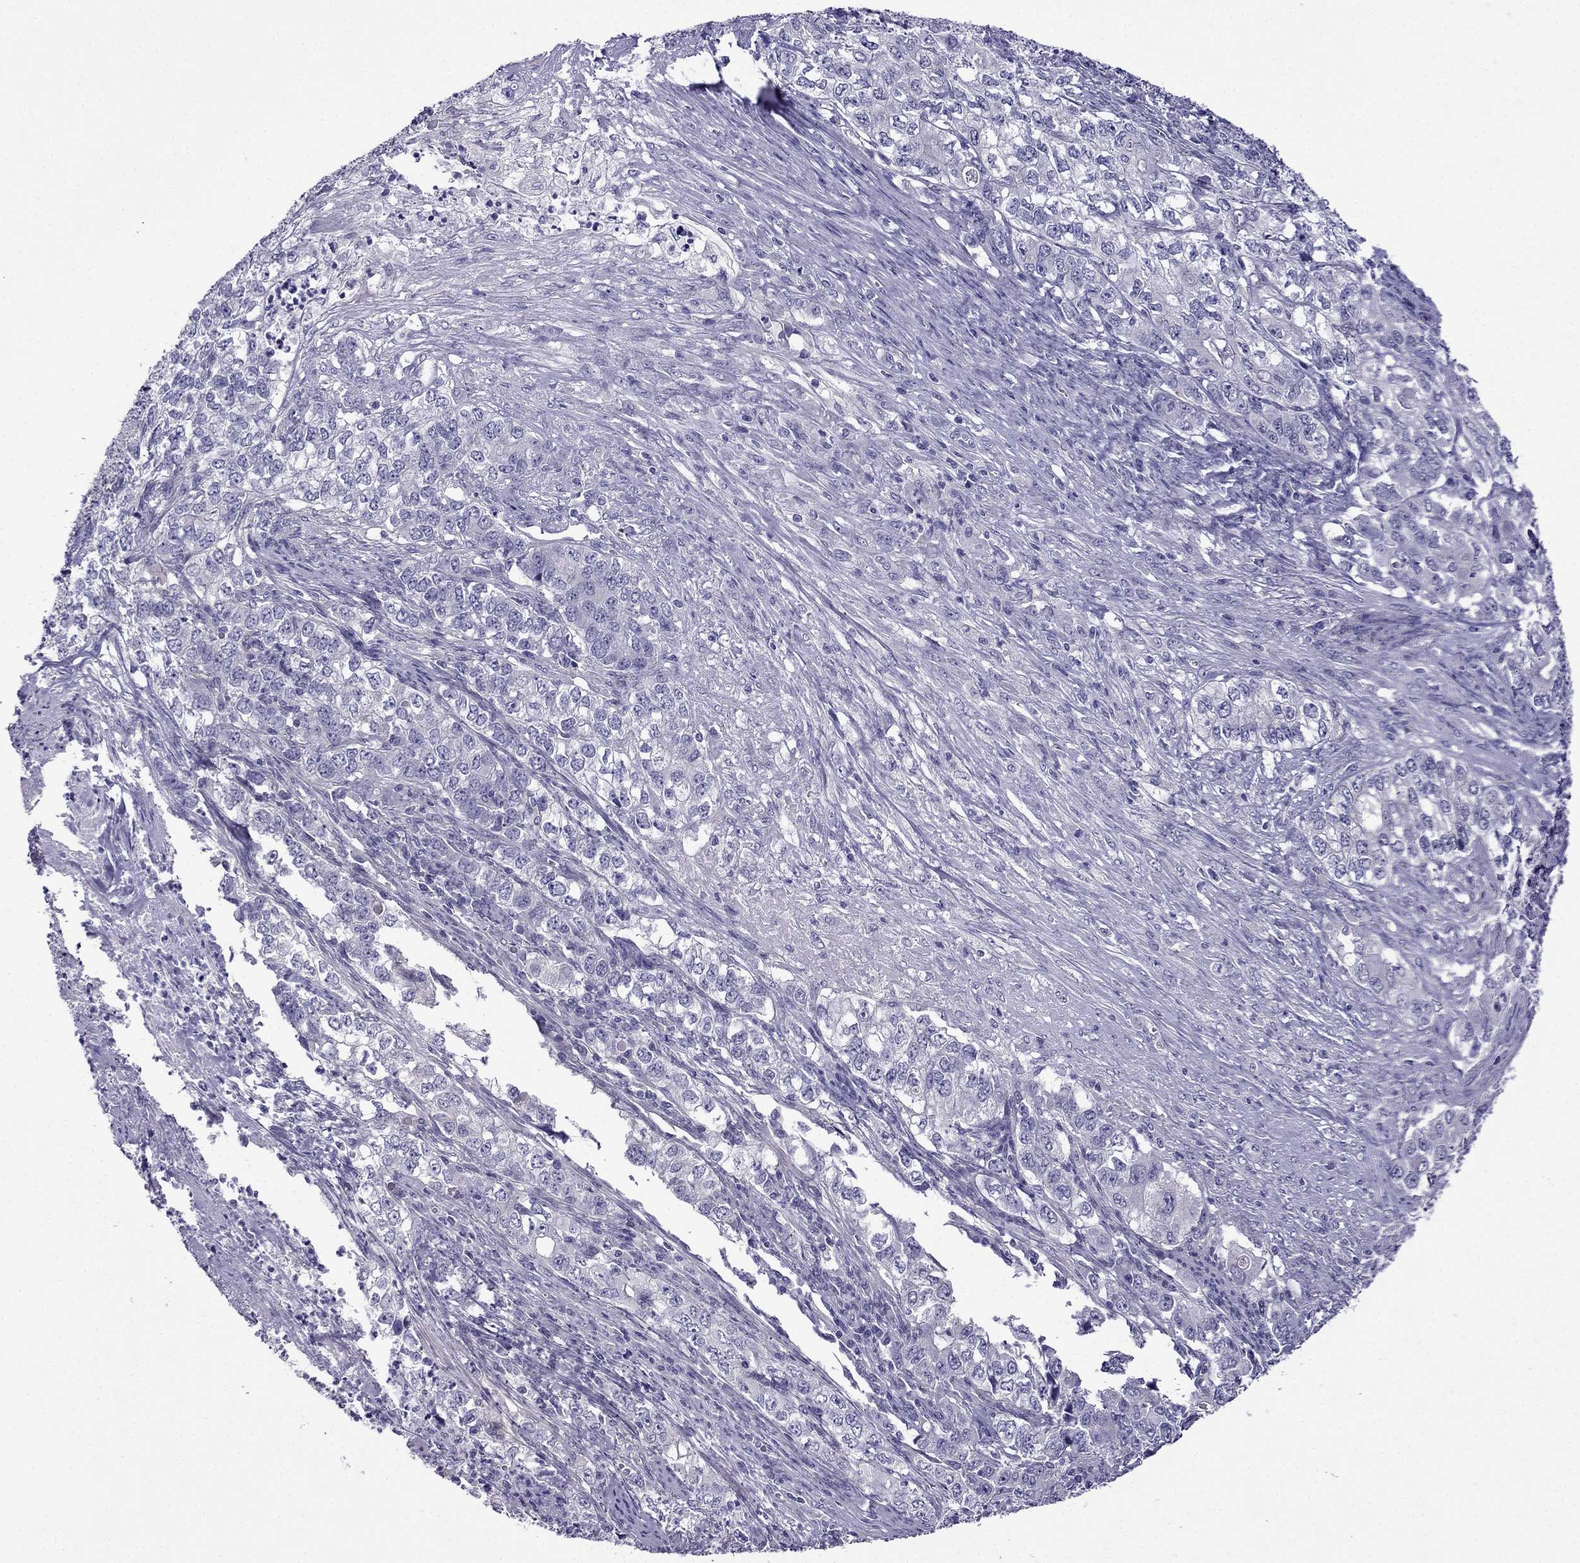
{"staining": {"intensity": "negative", "quantity": "none", "location": "none"}, "tissue": "stomach cancer", "cell_type": "Tumor cells", "image_type": "cancer", "snomed": [{"axis": "morphology", "description": "Adenocarcinoma, NOS"}, {"axis": "topography", "description": "Stomach, lower"}], "caption": "DAB (3,3'-diaminobenzidine) immunohistochemical staining of human stomach cancer (adenocarcinoma) exhibits no significant positivity in tumor cells.", "gene": "SCNN1D", "patient": {"sex": "female", "age": 72}}